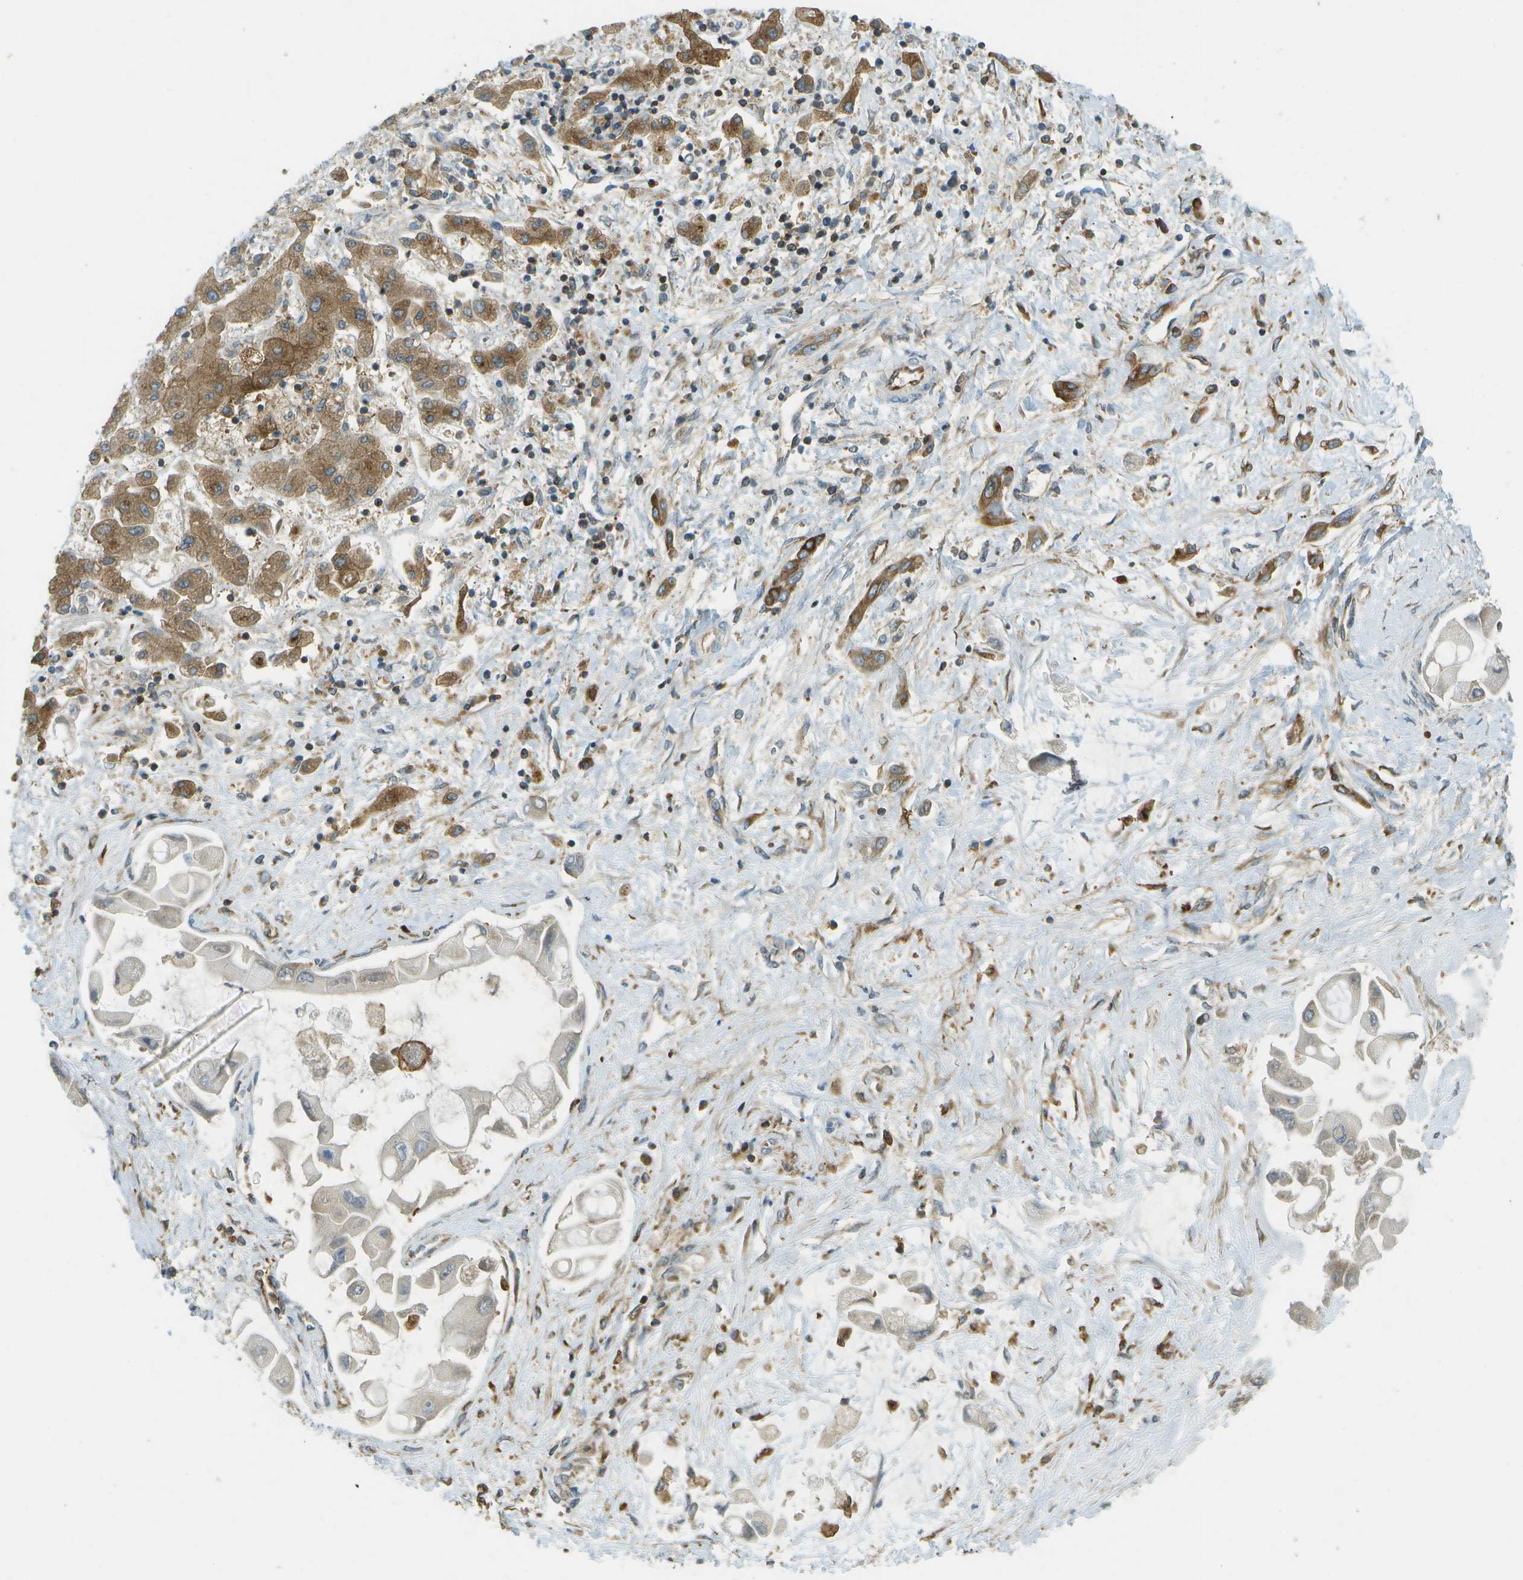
{"staining": {"intensity": "moderate", "quantity": "25%-75%", "location": "cytoplasmic/membranous"}, "tissue": "liver cancer", "cell_type": "Tumor cells", "image_type": "cancer", "snomed": [{"axis": "morphology", "description": "Cholangiocarcinoma"}, {"axis": "topography", "description": "Liver"}], "caption": "Protein expression by IHC displays moderate cytoplasmic/membranous positivity in about 25%-75% of tumor cells in liver cancer.", "gene": "TMTC1", "patient": {"sex": "male", "age": 50}}